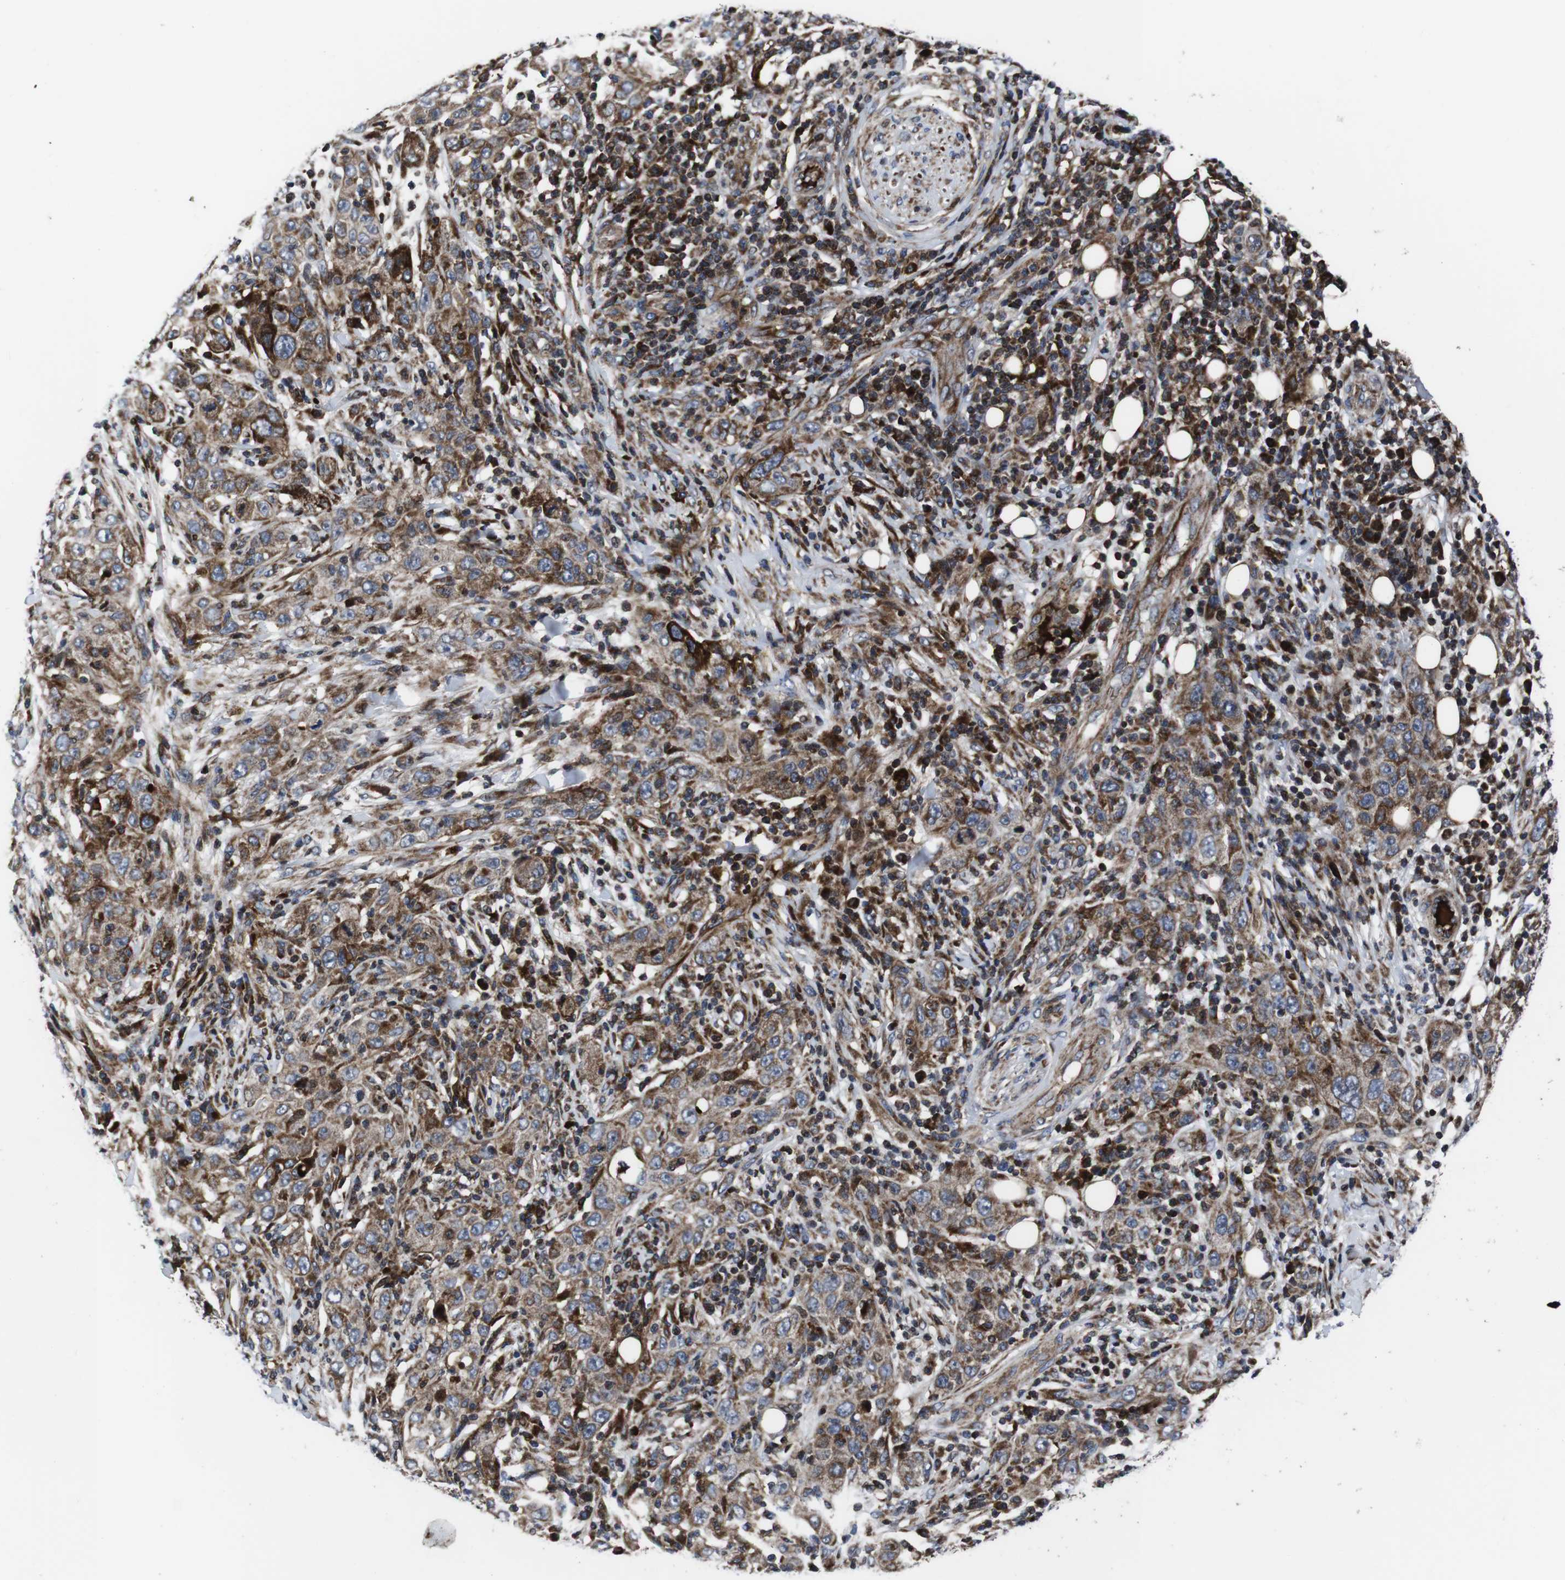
{"staining": {"intensity": "moderate", "quantity": ">75%", "location": "cytoplasmic/membranous"}, "tissue": "skin cancer", "cell_type": "Tumor cells", "image_type": "cancer", "snomed": [{"axis": "morphology", "description": "Squamous cell carcinoma, NOS"}, {"axis": "topography", "description": "Skin"}], "caption": "Protein staining of squamous cell carcinoma (skin) tissue exhibits moderate cytoplasmic/membranous positivity in about >75% of tumor cells. (DAB IHC with brightfield microscopy, high magnification).", "gene": "SMYD3", "patient": {"sex": "female", "age": 88}}